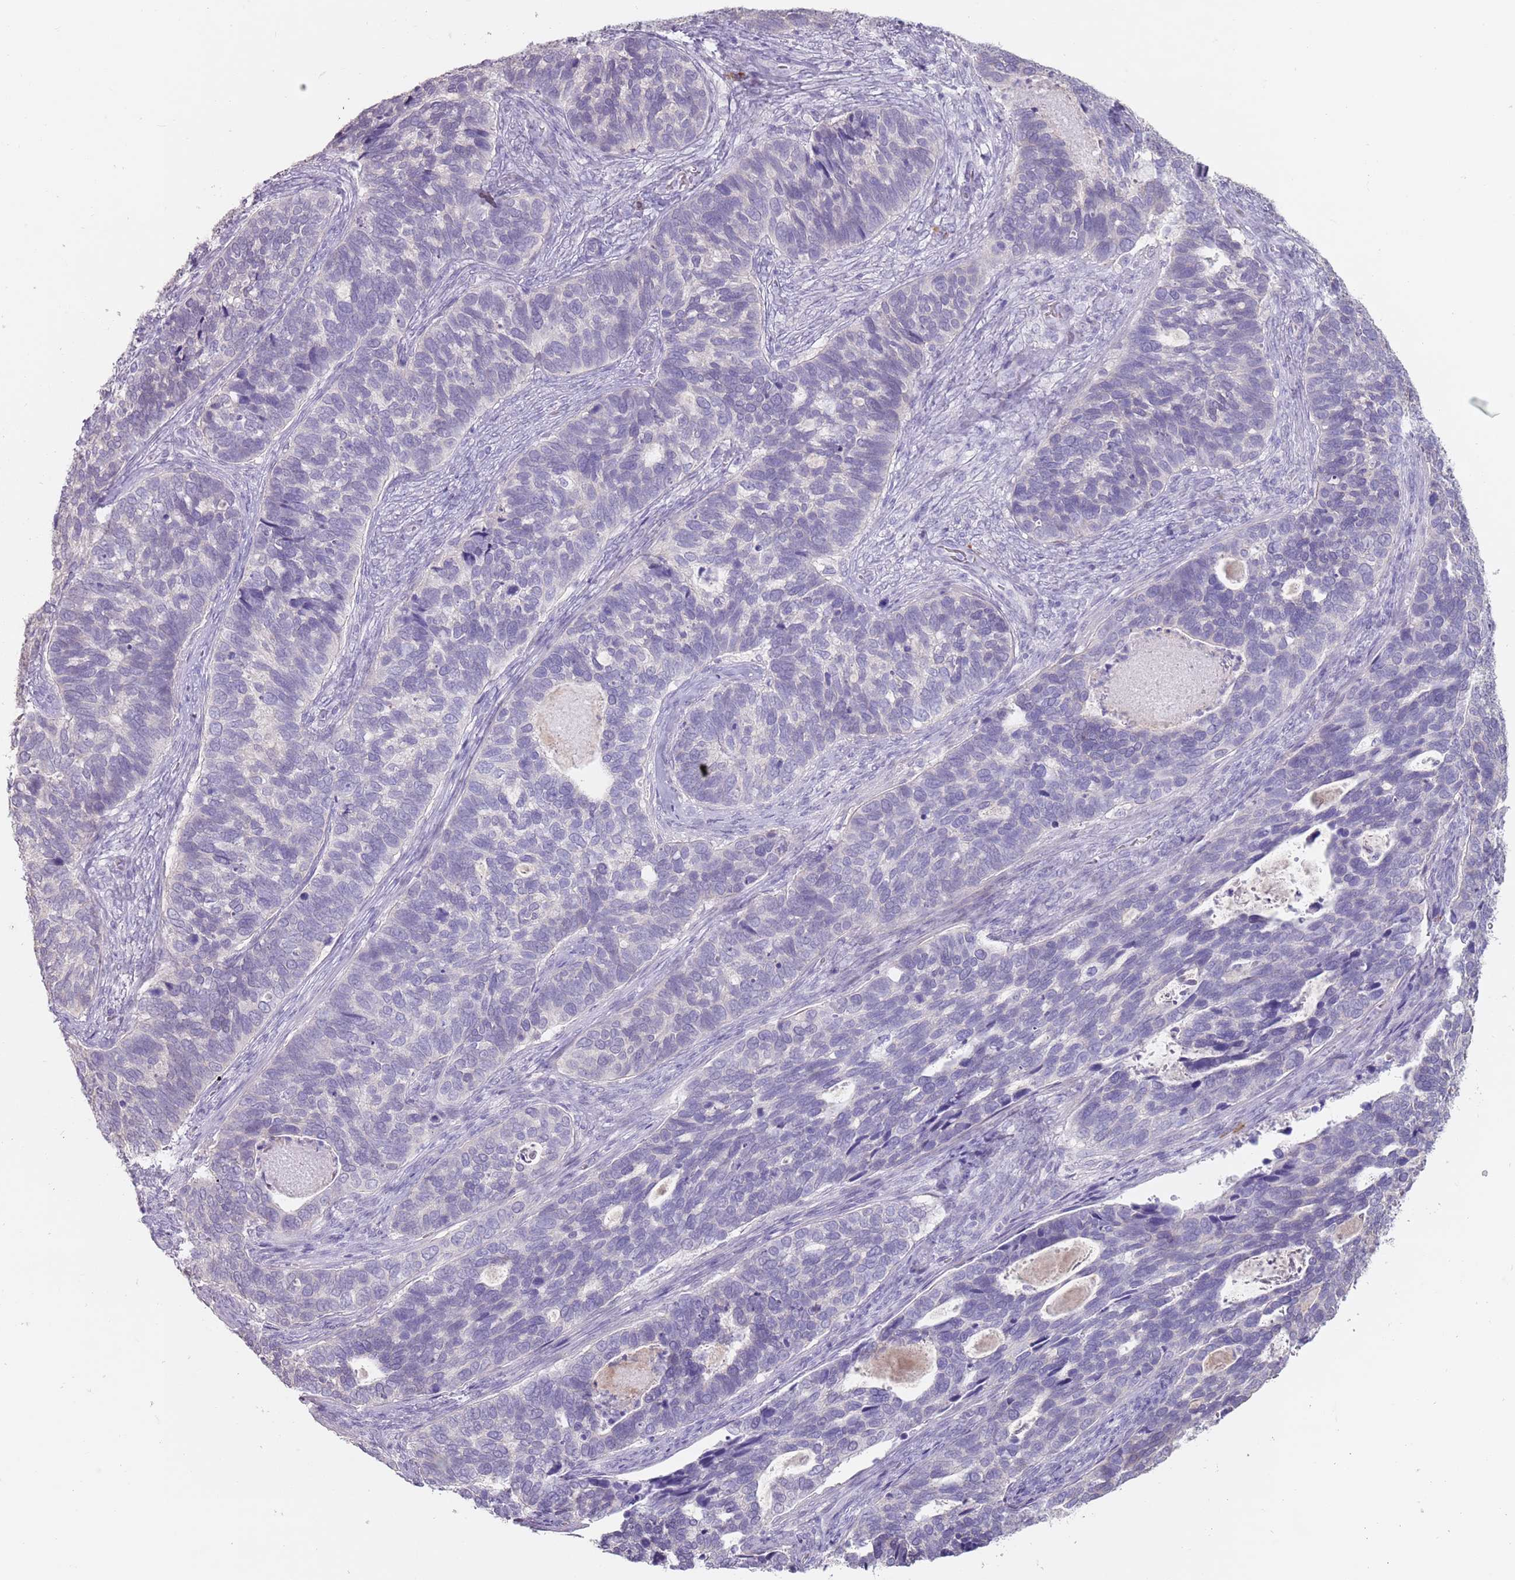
{"staining": {"intensity": "negative", "quantity": "none", "location": "none"}, "tissue": "cervical cancer", "cell_type": "Tumor cells", "image_type": "cancer", "snomed": [{"axis": "morphology", "description": "Squamous cell carcinoma, NOS"}, {"axis": "topography", "description": "Cervix"}], "caption": "Immunohistochemistry (IHC) micrograph of neoplastic tissue: cervical cancer (squamous cell carcinoma) stained with DAB (3,3'-diaminobenzidine) demonstrates no significant protein positivity in tumor cells.", "gene": "STYK1", "patient": {"sex": "female", "age": 38}}